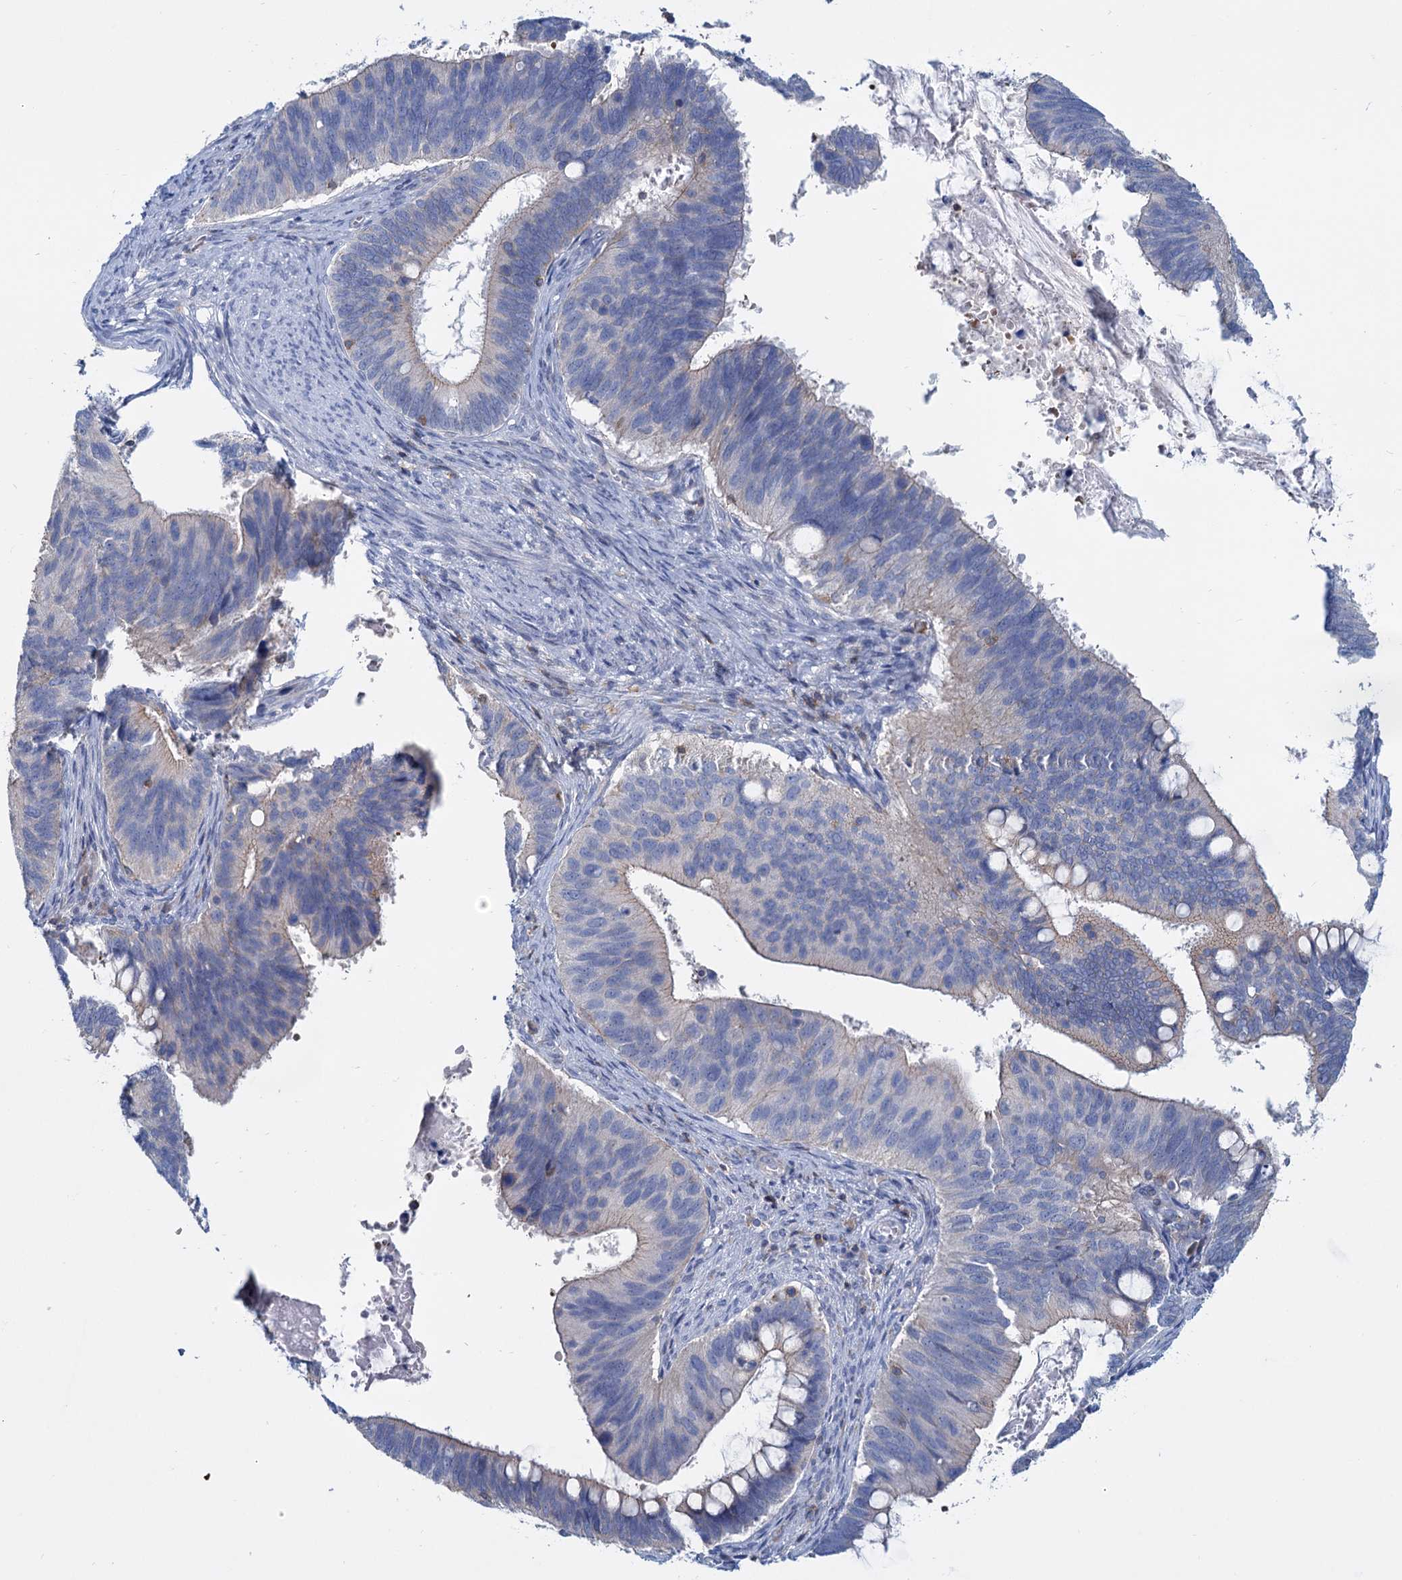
{"staining": {"intensity": "weak", "quantity": "<25%", "location": "cytoplasmic/membranous"}, "tissue": "cervical cancer", "cell_type": "Tumor cells", "image_type": "cancer", "snomed": [{"axis": "morphology", "description": "Adenocarcinoma, NOS"}, {"axis": "topography", "description": "Cervix"}], "caption": "Human cervical cancer stained for a protein using immunohistochemistry (IHC) displays no expression in tumor cells.", "gene": "LRCH4", "patient": {"sex": "female", "age": 42}}